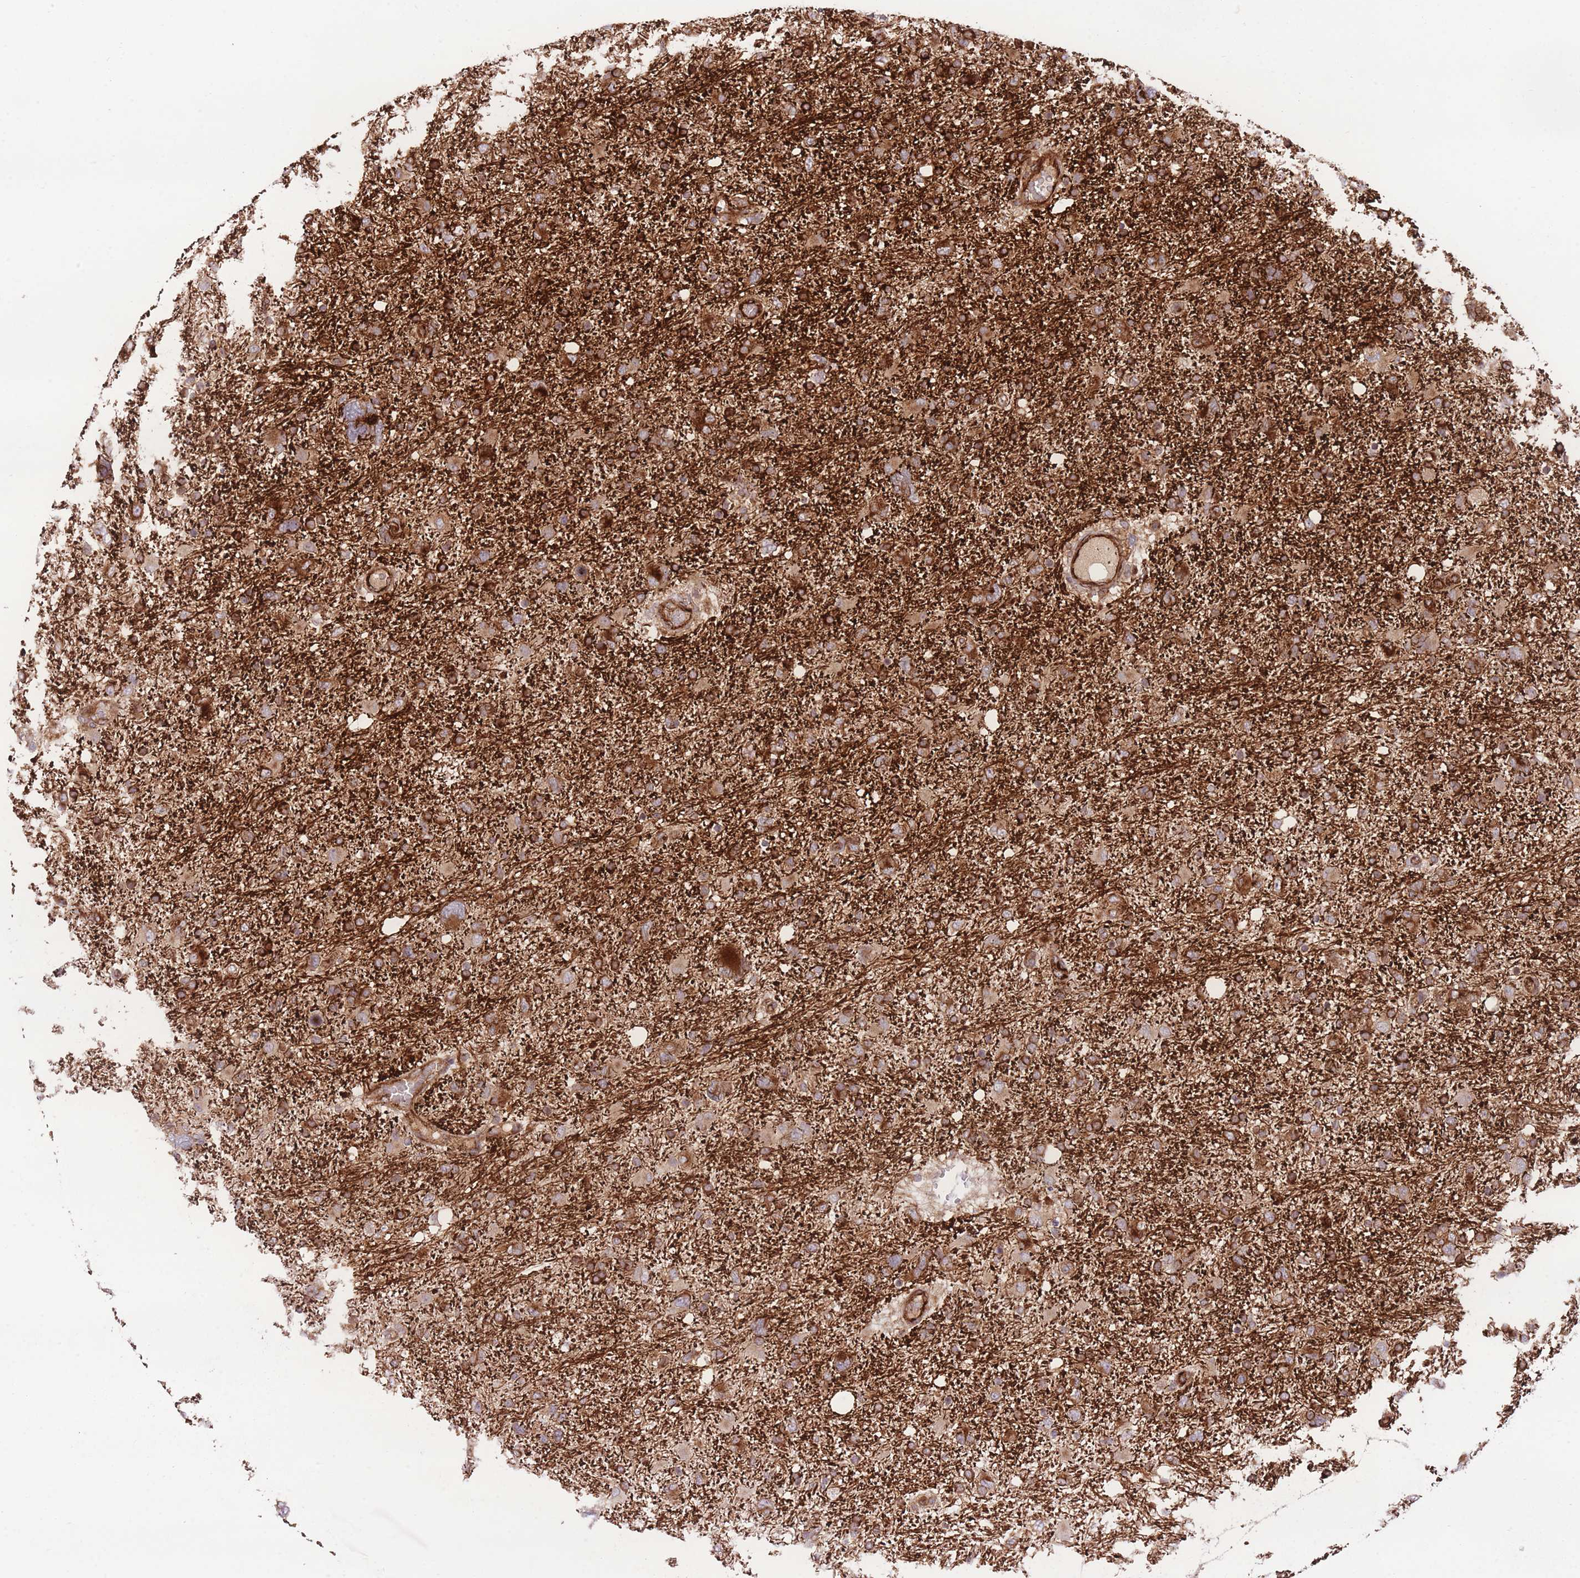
{"staining": {"intensity": "moderate", "quantity": ">75%", "location": "cytoplasmic/membranous"}, "tissue": "glioma", "cell_type": "Tumor cells", "image_type": "cancer", "snomed": [{"axis": "morphology", "description": "Glioma, malignant, High grade"}, {"axis": "topography", "description": "Brain"}], "caption": "The histopathology image displays staining of glioma, revealing moderate cytoplasmic/membranous protein positivity (brown color) within tumor cells. (Brightfield microscopy of DAB IHC at high magnification).", "gene": "CISH", "patient": {"sex": "male", "age": 61}}